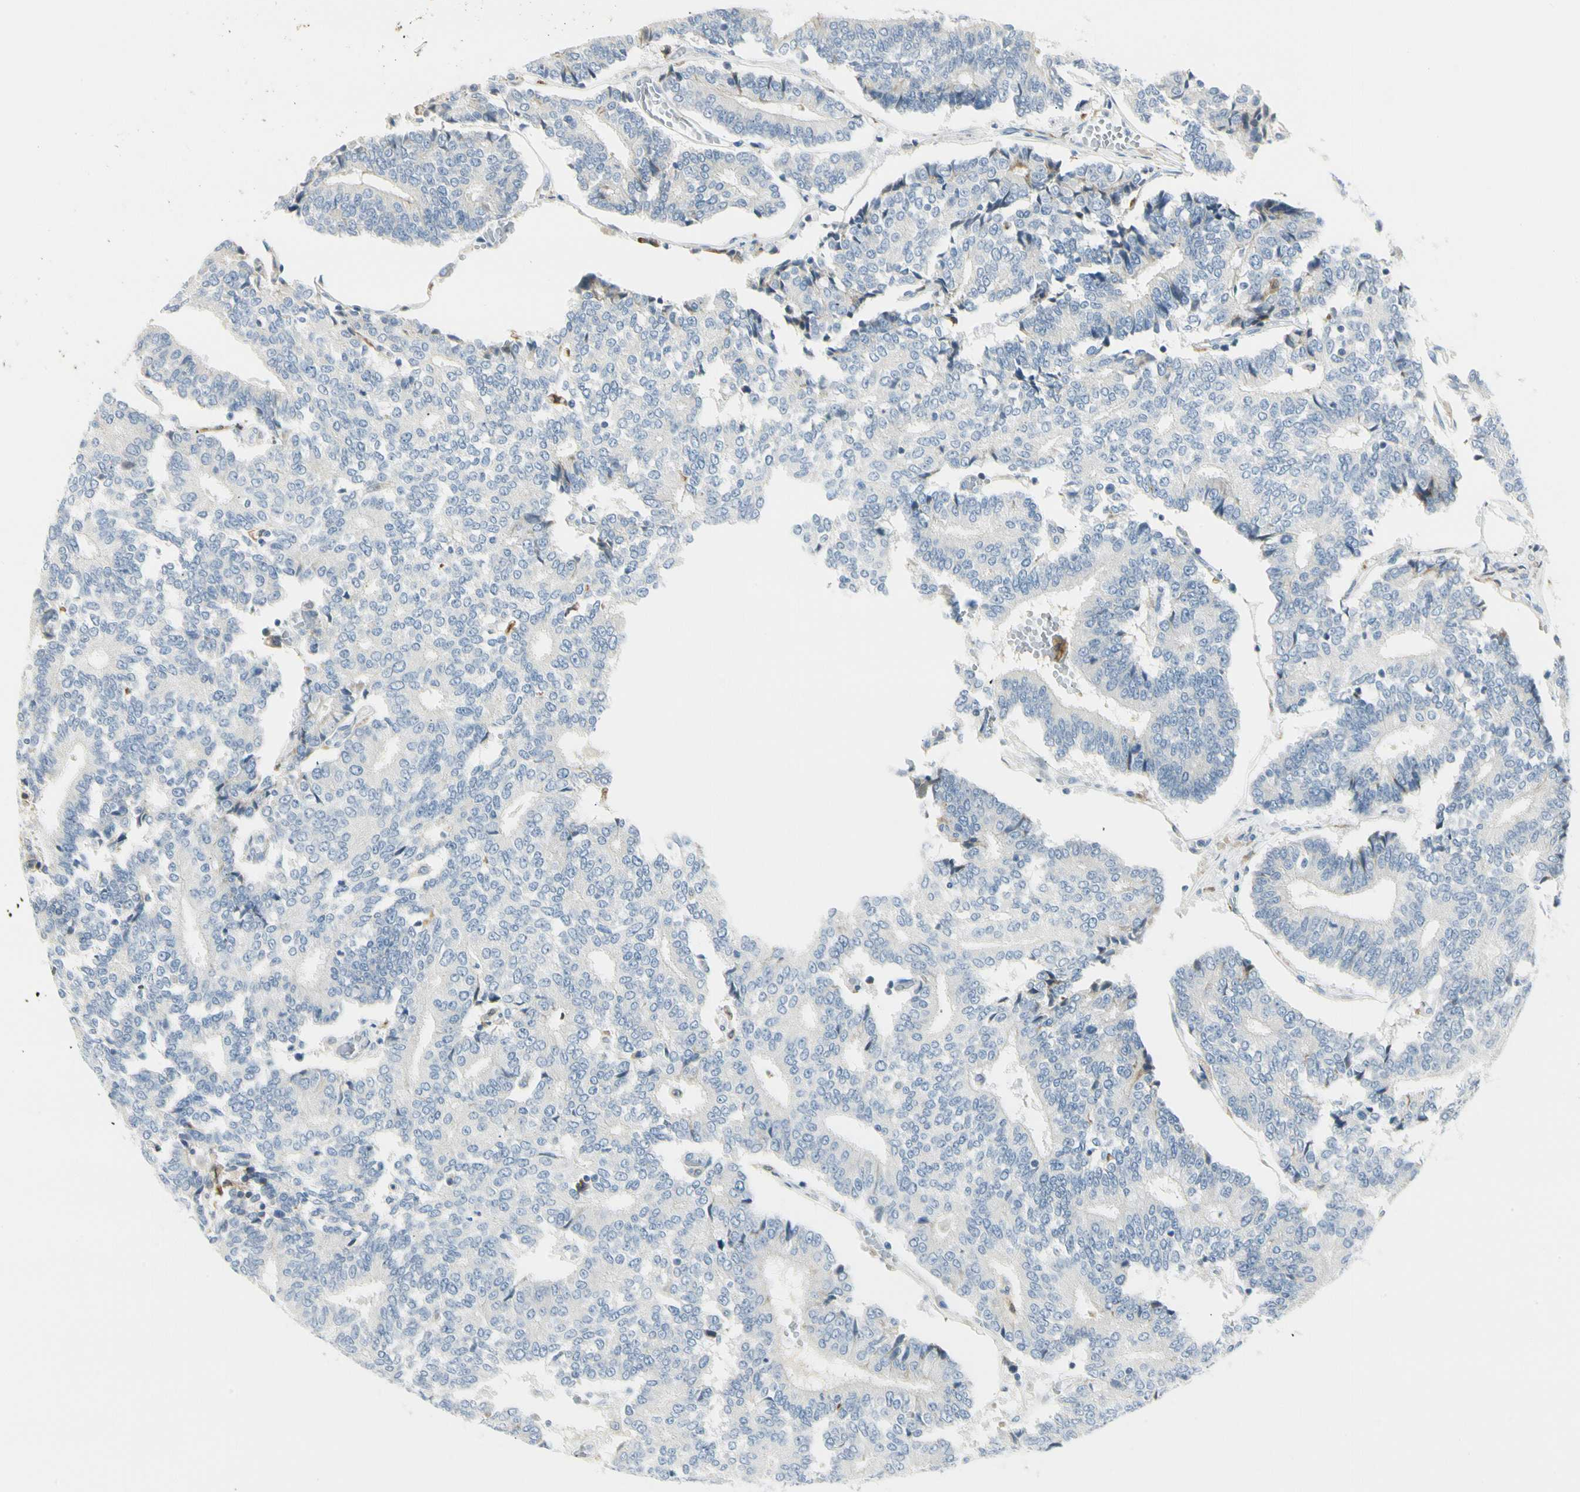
{"staining": {"intensity": "negative", "quantity": "none", "location": "none"}, "tissue": "prostate cancer", "cell_type": "Tumor cells", "image_type": "cancer", "snomed": [{"axis": "morphology", "description": "Adenocarcinoma, High grade"}, {"axis": "topography", "description": "Prostate"}], "caption": "This image is of prostate cancer stained with immunohistochemistry (IHC) to label a protein in brown with the nuclei are counter-stained blue. There is no positivity in tumor cells. (Immunohistochemistry (ihc), brightfield microscopy, high magnification).", "gene": "TNFSF11", "patient": {"sex": "male", "age": 55}}